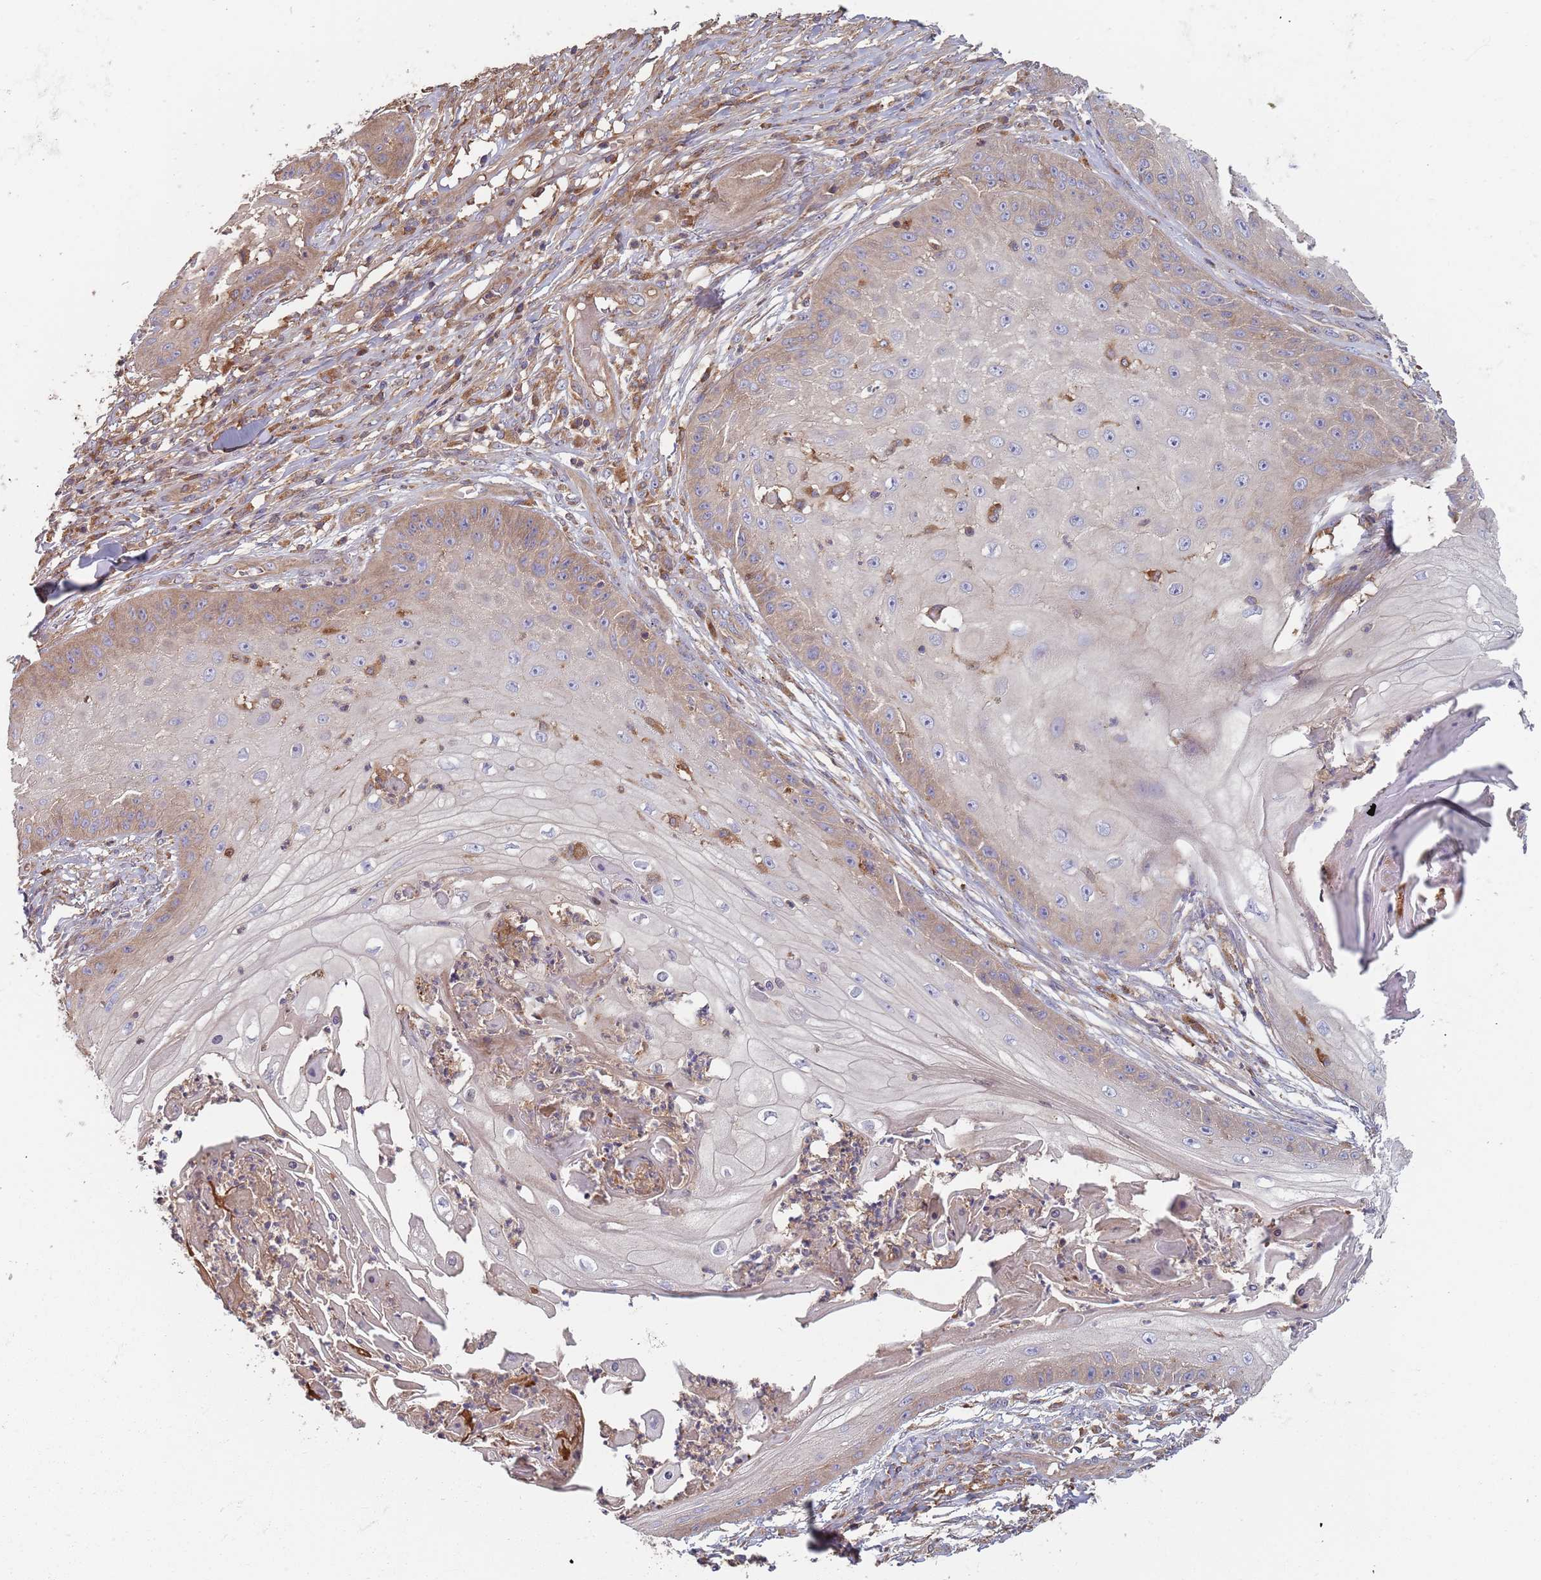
{"staining": {"intensity": "moderate", "quantity": "<25%", "location": "cytoplasmic/membranous"}, "tissue": "skin cancer", "cell_type": "Tumor cells", "image_type": "cancer", "snomed": [{"axis": "morphology", "description": "Squamous cell carcinoma, NOS"}, {"axis": "topography", "description": "Skin"}], "caption": "Protein staining by IHC demonstrates moderate cytoplasmic/membranous positivity in about <25% of tumor cells in skin squamous cell carcinoma.", "gene": "GDI2", "patient": {"sex": "male", "age": 70}}